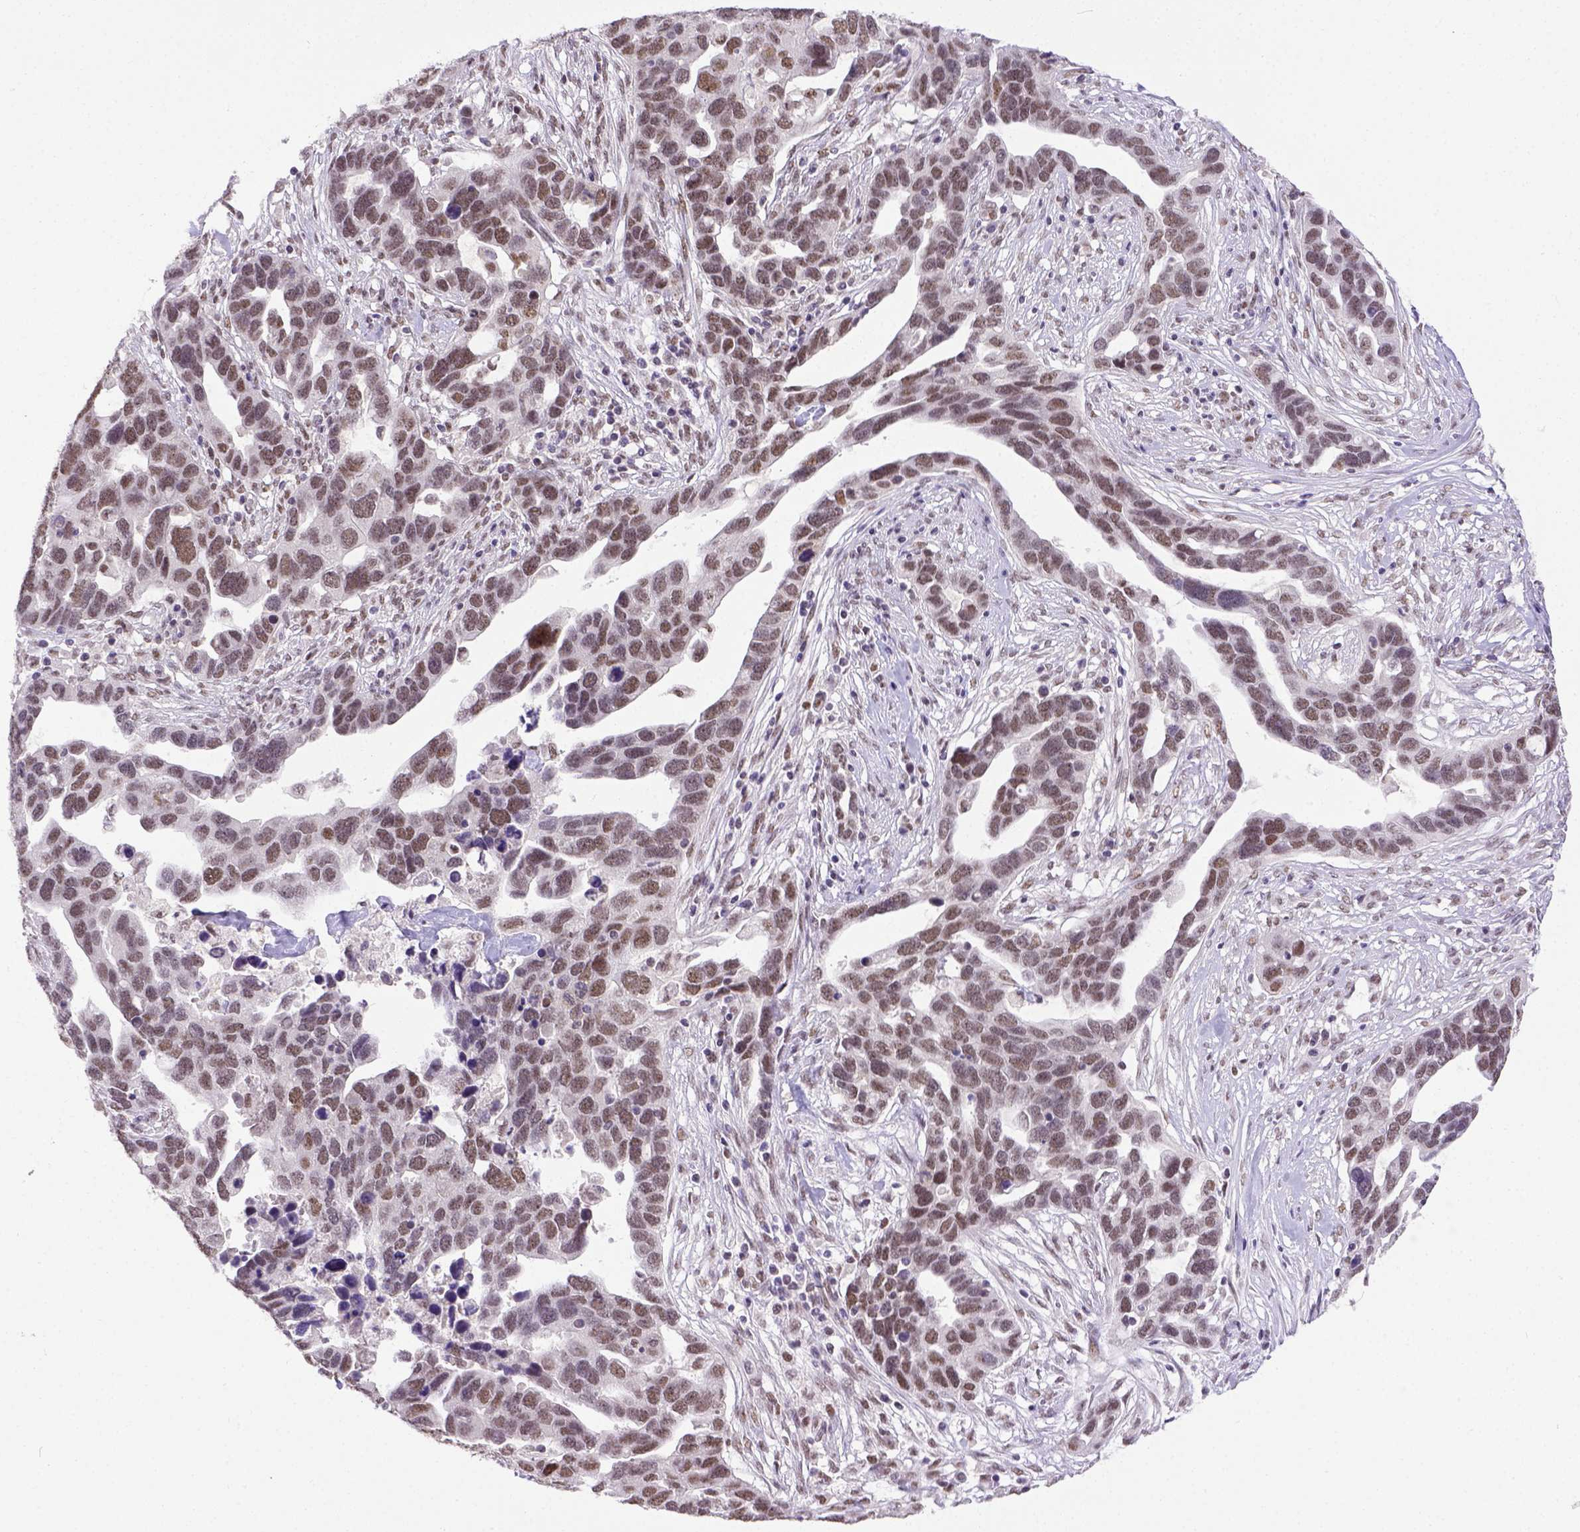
{"staining": {"intensity": "moderate", "quantity": ">75%", "location": "nuclear"}, "tissue": "ovarian cancer", "cell_type": "Tumor cells", "image_type": "cancer", "snomed": [{"axis": "morphology", "description": "Cystadenocarcinoma, serous, NOS"}, {"axis": "topography", "description": "Ovary"}], "caption": "DAB (3,3'-diaminobenzidine) immunohistochemical staining of human serous cystadenocarcinoma (ovarian) exhibits moderate nuclear protein staining in approximately >75% of tumor cells. The protein is stained brown, and the nuclei are stained in blue (DAB IHC with brightfield microscopy, high magnification).", "gene": "ERCC1", "patient": {"sex": "female", "age": 54}}